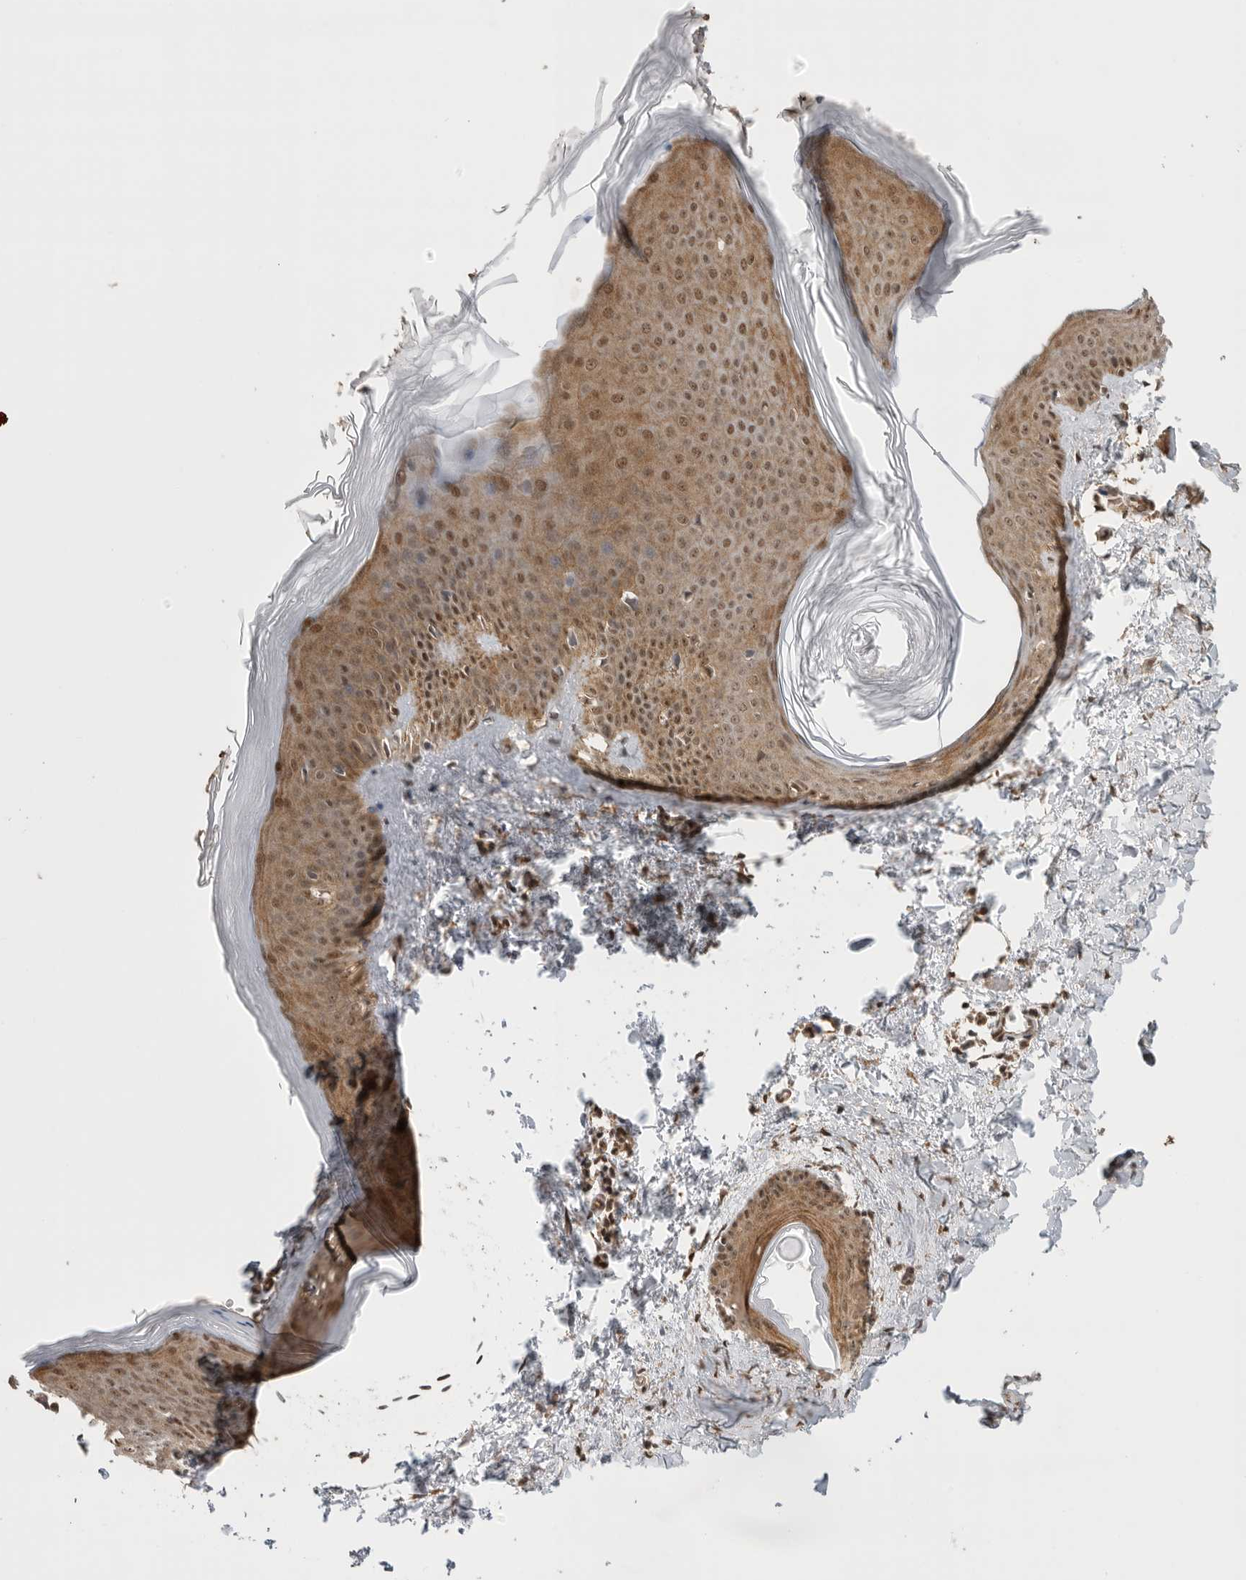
{"staining": {"intensity": "strong", "quantity": ">75%", "location": "cytoplasmic/membranous,nuclear"}, "tissue": "skin", "cell_type": "Fibroblasts", "image_type": "normal", "snomed": [{"axis": "morphology", "description": "Normal tissue, NOS"}, {"axis": "topography", "description": "Skin"}], "caption": "A high-resolution image shows immunohistochemistry staining of unremarkable skin, which reveals strong cytoplasmic/membranous,nuclear expression in approximately >75% of fibroblasts. Nuclei are stained in blue.", "gene": "VPS50", "patient": {"sex": "female", "age": 27}}